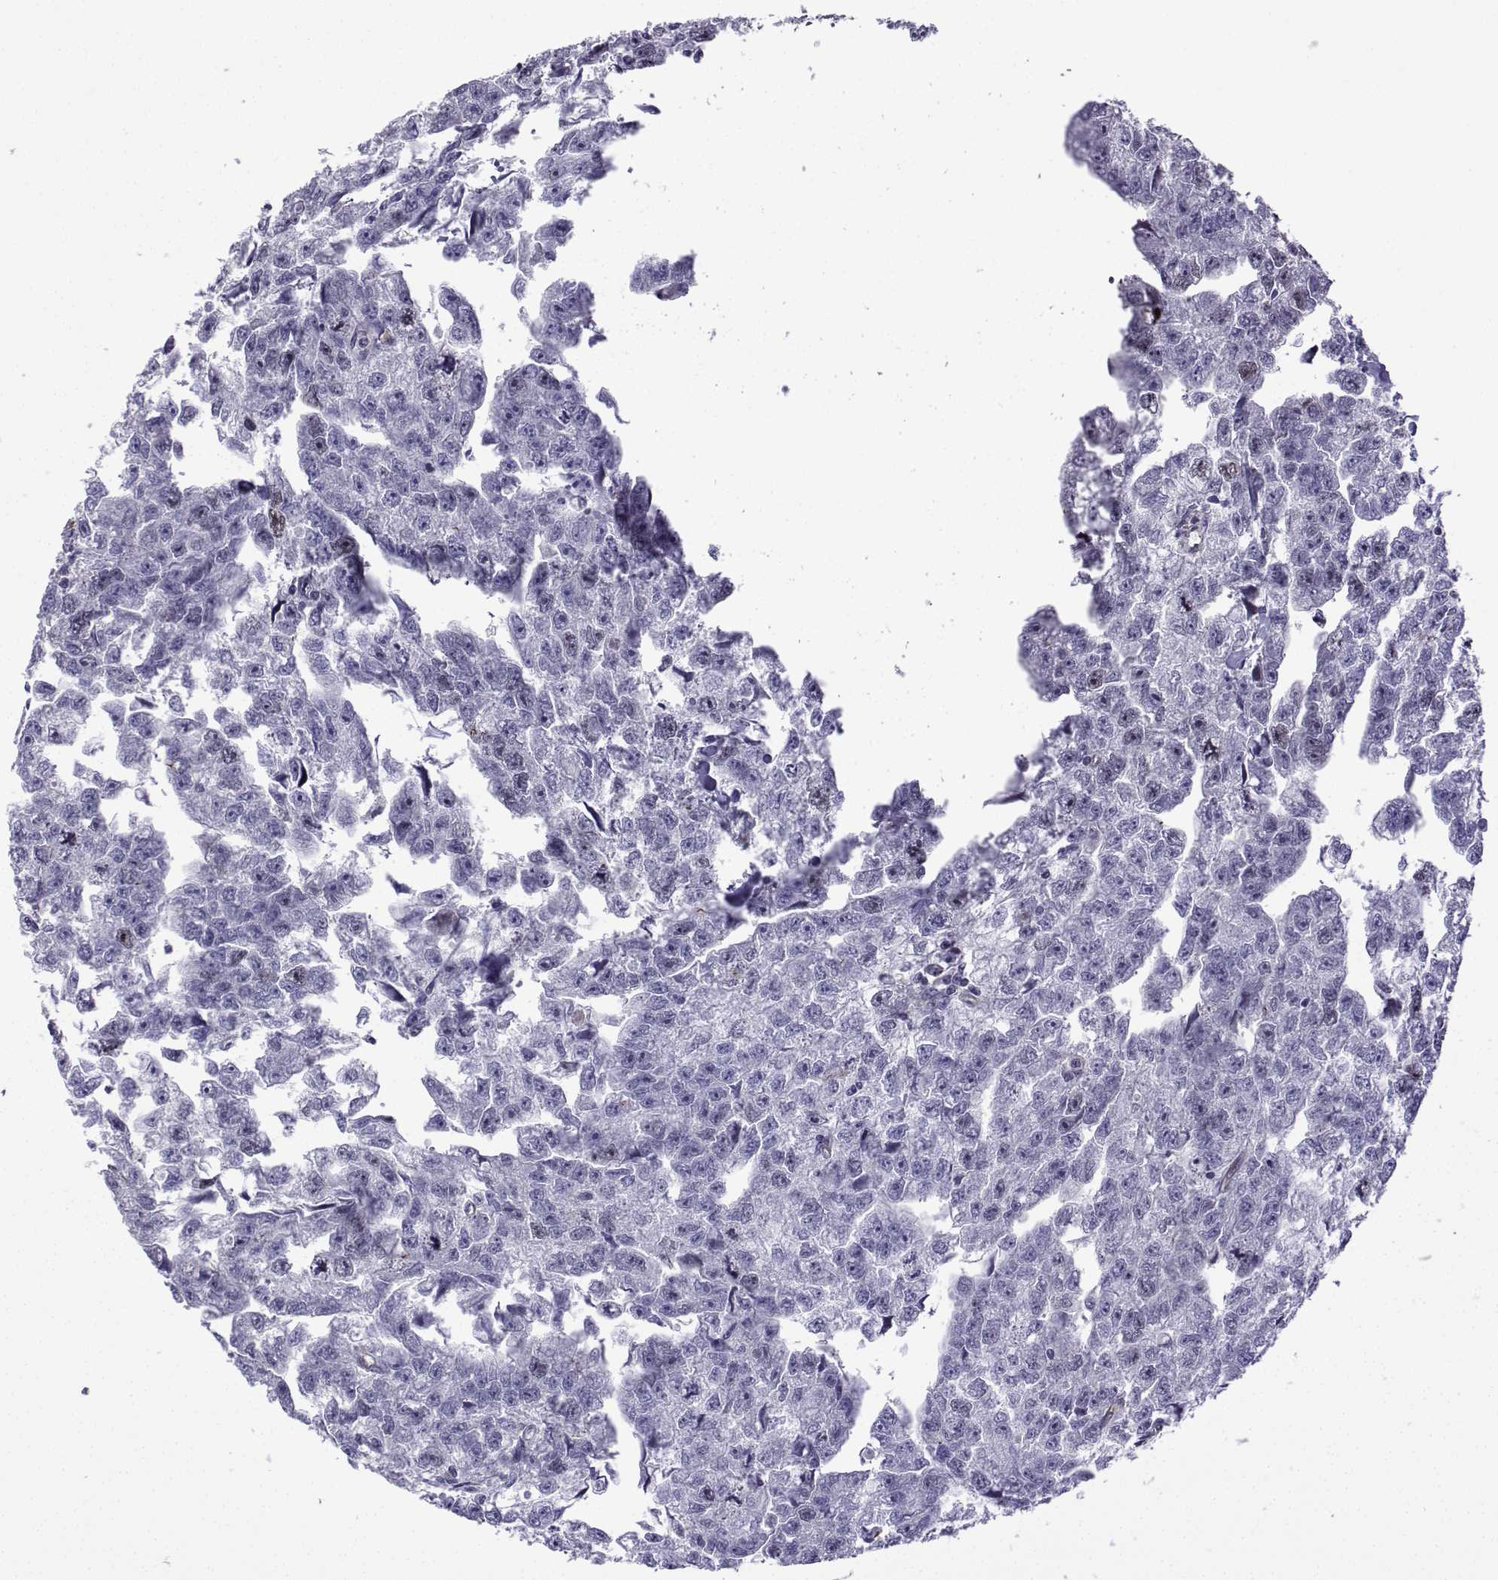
{"staining": {"intensity": "negative", "quantity": "none", "location": "none"}, "tissue": "testis cancer", "cell_type": "Tumor cells", "image_type": "cancer", "snomed": [{"axis": "morphology", "description": "Carcinoma, Embryonal, NOS"}, {"axis": "morphology", "description": "Teratoma, malignant, NOS"}, {"axis": "topography", "description": "Testis"}], "caption": "This histopathology image is of testis teratoma (malignant) stained with immunohistochemistry to label a protein in brown with the nuclei are counter-stained blue. There is no expression in tumor cells.", "gene": "INCENP", "patient": {"sex": "male", "age": 44}}